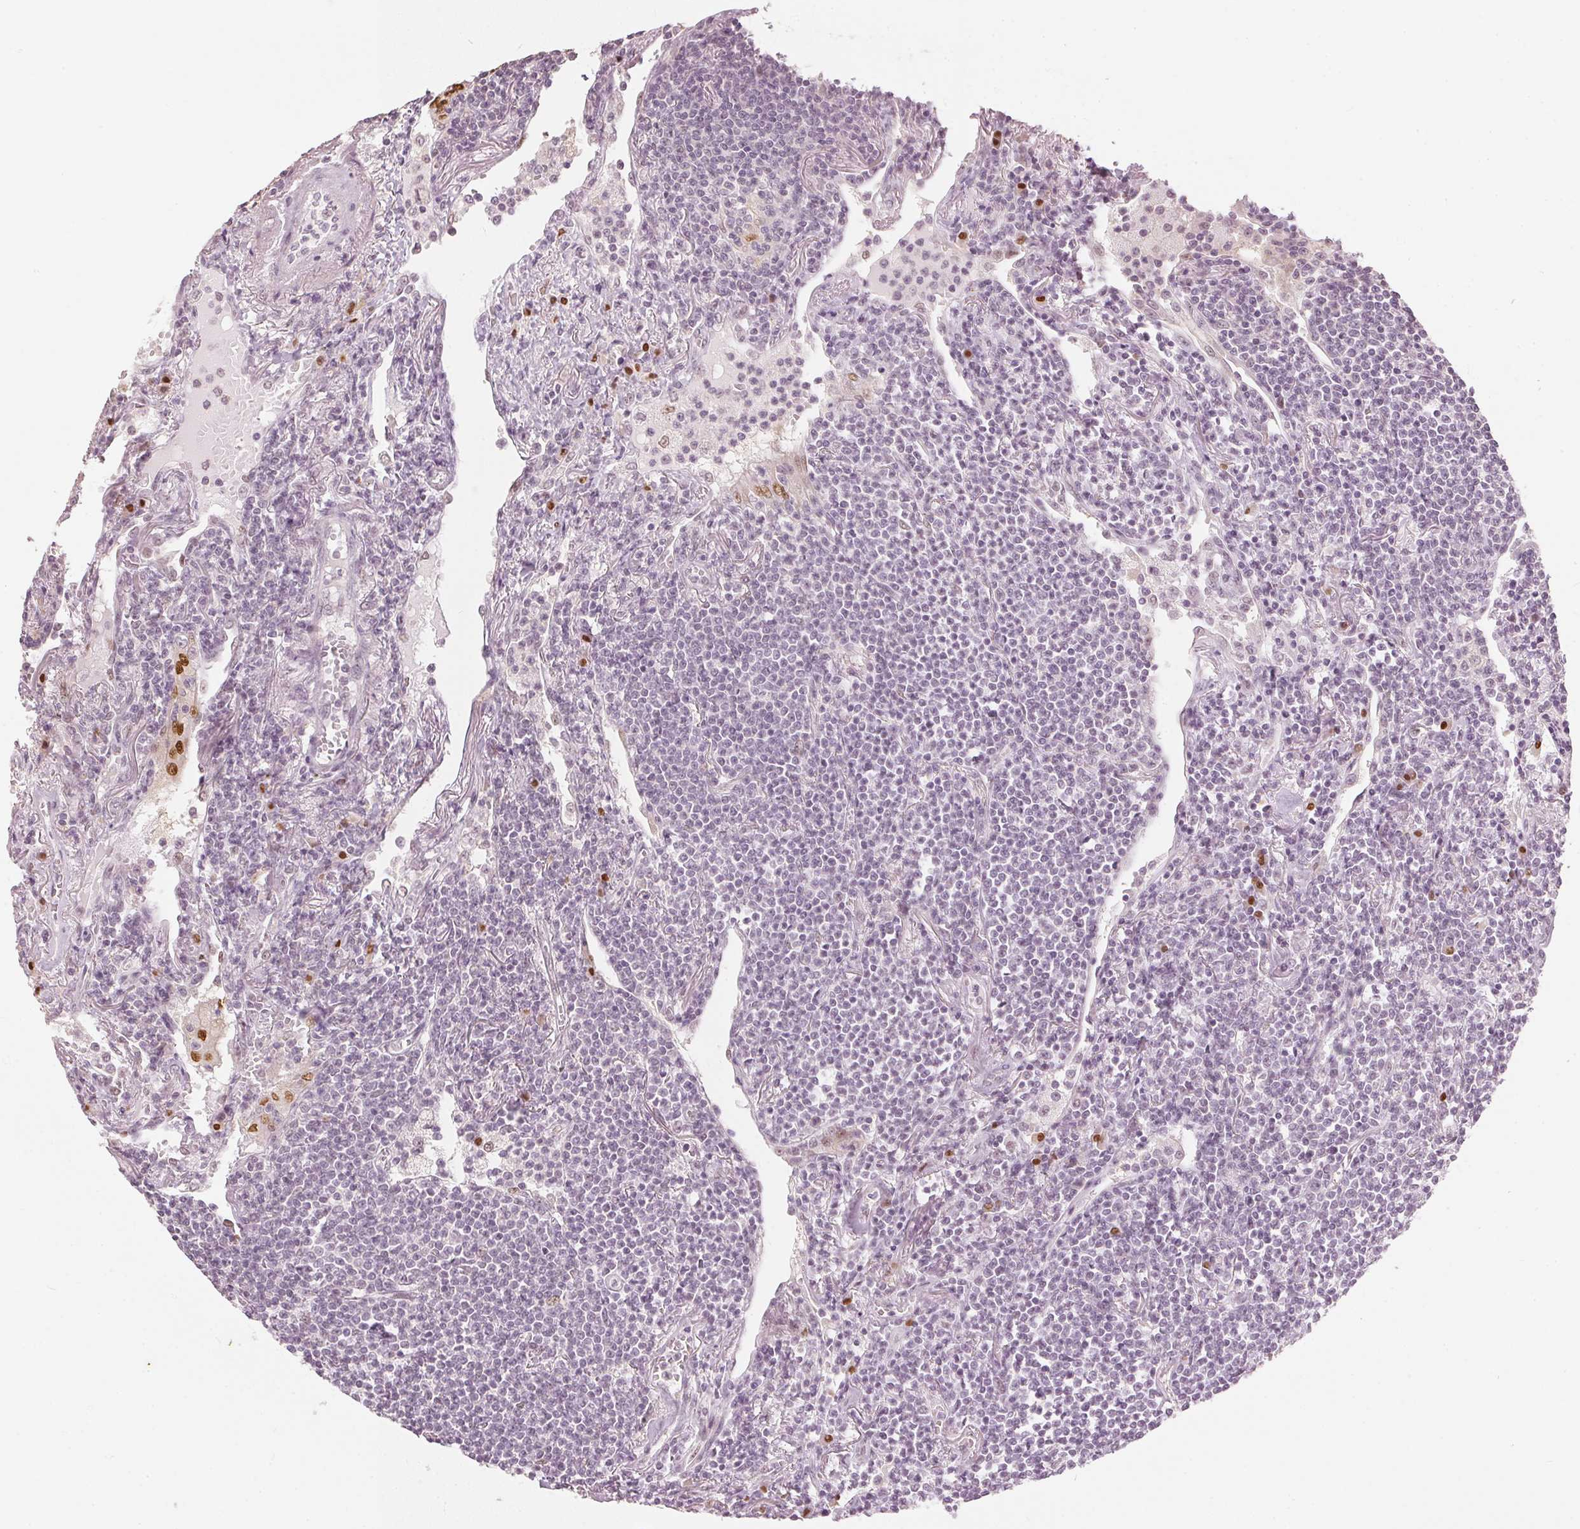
{"staining": {"intensity": "negative", "quantity": "none", "location": "none"}, "tissue": "lymphoma", "cell_type": "Tumor cells", "image_type": "cancer", "snomed": [{"axis": "morphology", "description": "Malignant lymphoma, non-Hodgkin's type, Low grade"}, {"axis": "topography", "description": "Lung"}], "caption": "The photomicrograph demonstrates no staining of tumor cells in malignant lymphoma, non-Hodgkin's type (low-grade). Brightfield microscopy of immunohistochemistry stained with DAB (brown) and hematoxylin (blue), captured at high magnification.", "gene": "SLC39A3", "patient": {"sex": "female", "age": 71}}